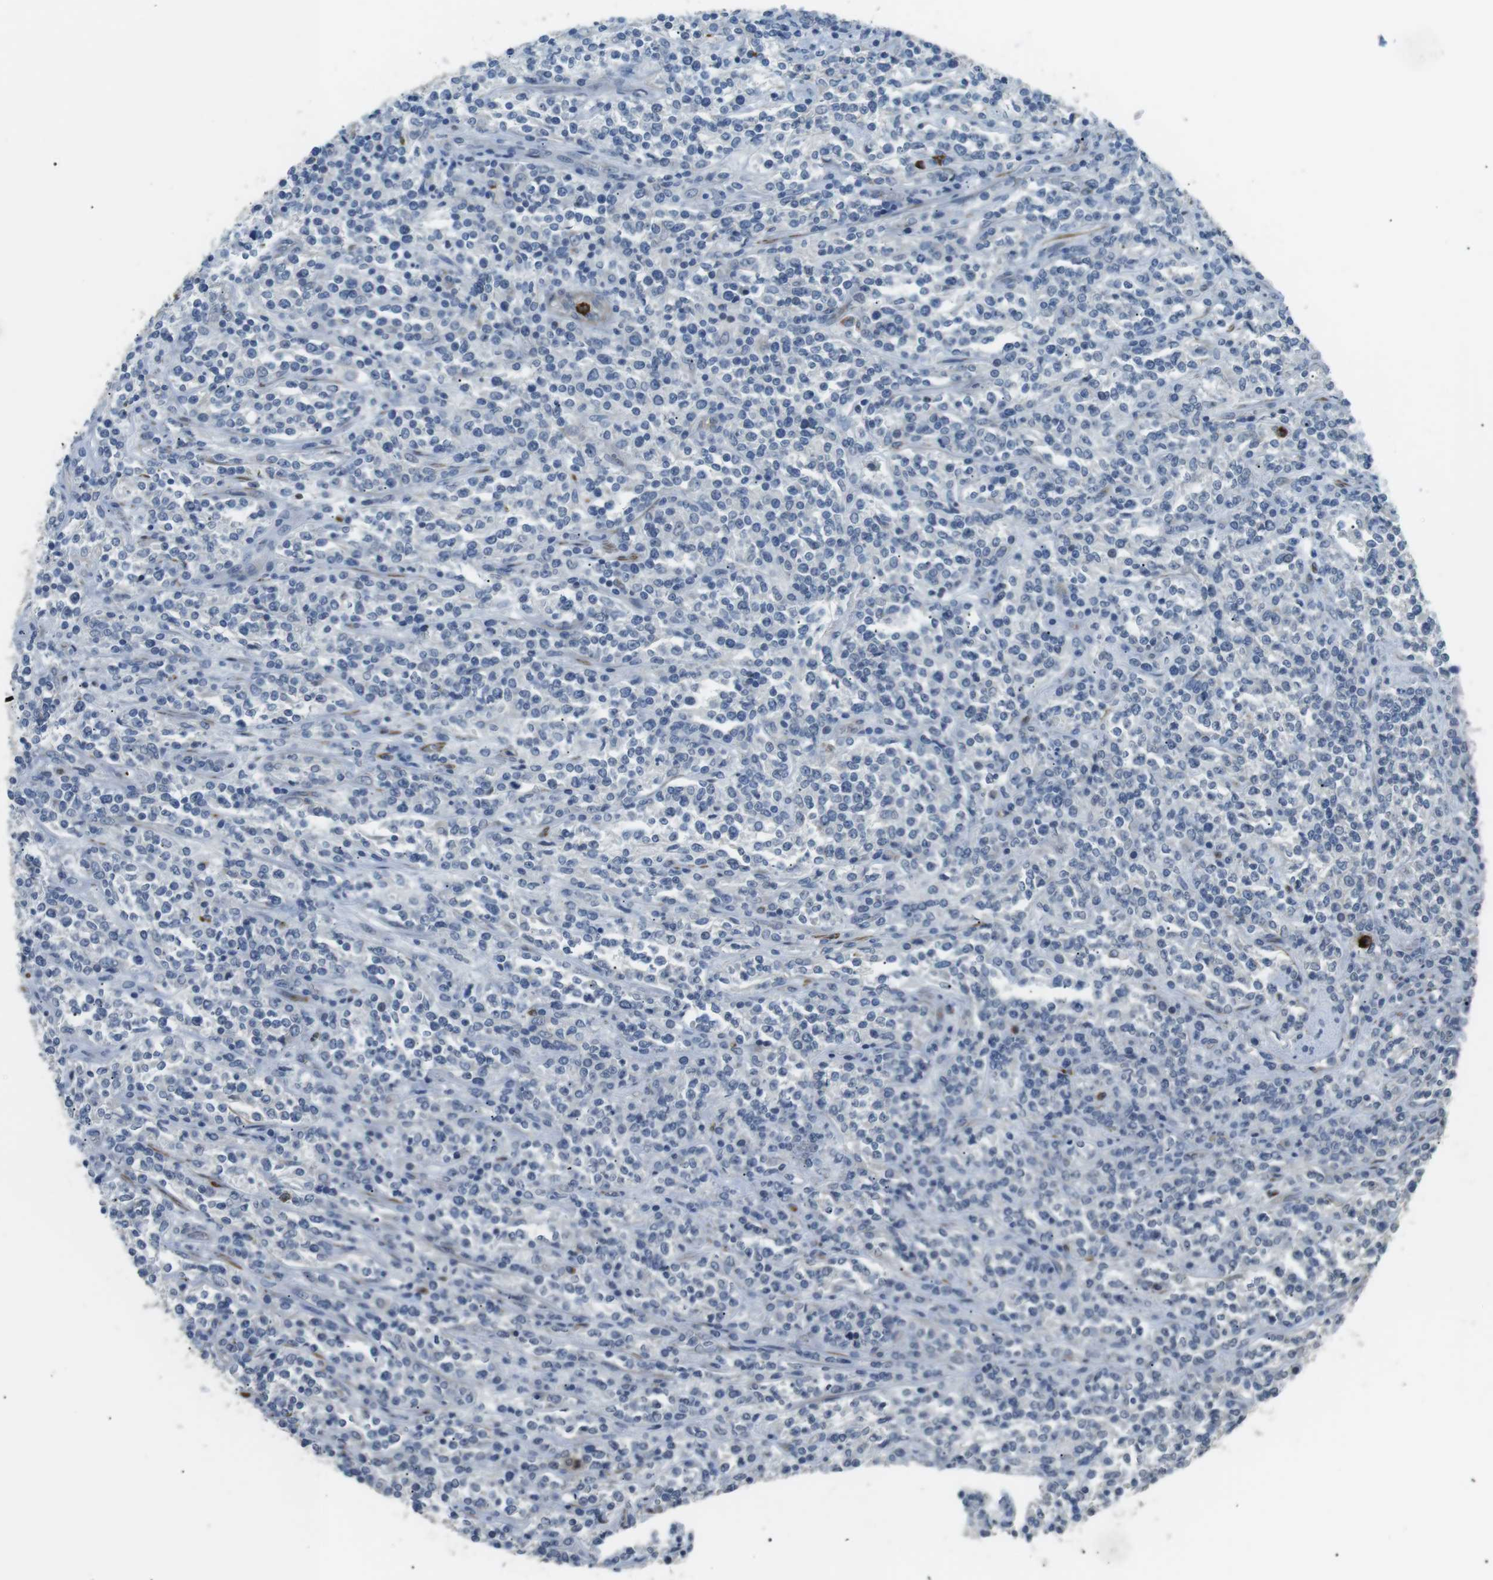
{"staining": {"intensity": "negative", "quantity": "none", "location": "none"}, "tissue": "lymphoma", "cell_type": "Tumor cells", "image_type": "cancer", "snomed": [{"axis": "morphology", "description": "Malignant lymphoma, non-Hodgkin's type, High grade"}, {"axis": "topography", "description": "Soft tissue"}], "caption": "Immunohistochemistry histopathology image of lymphoma stained for a protein (brown), which reveals no expression in tumor cells.", "gene": "GZMM", "patient": {"sex": "male", "age": 18}}